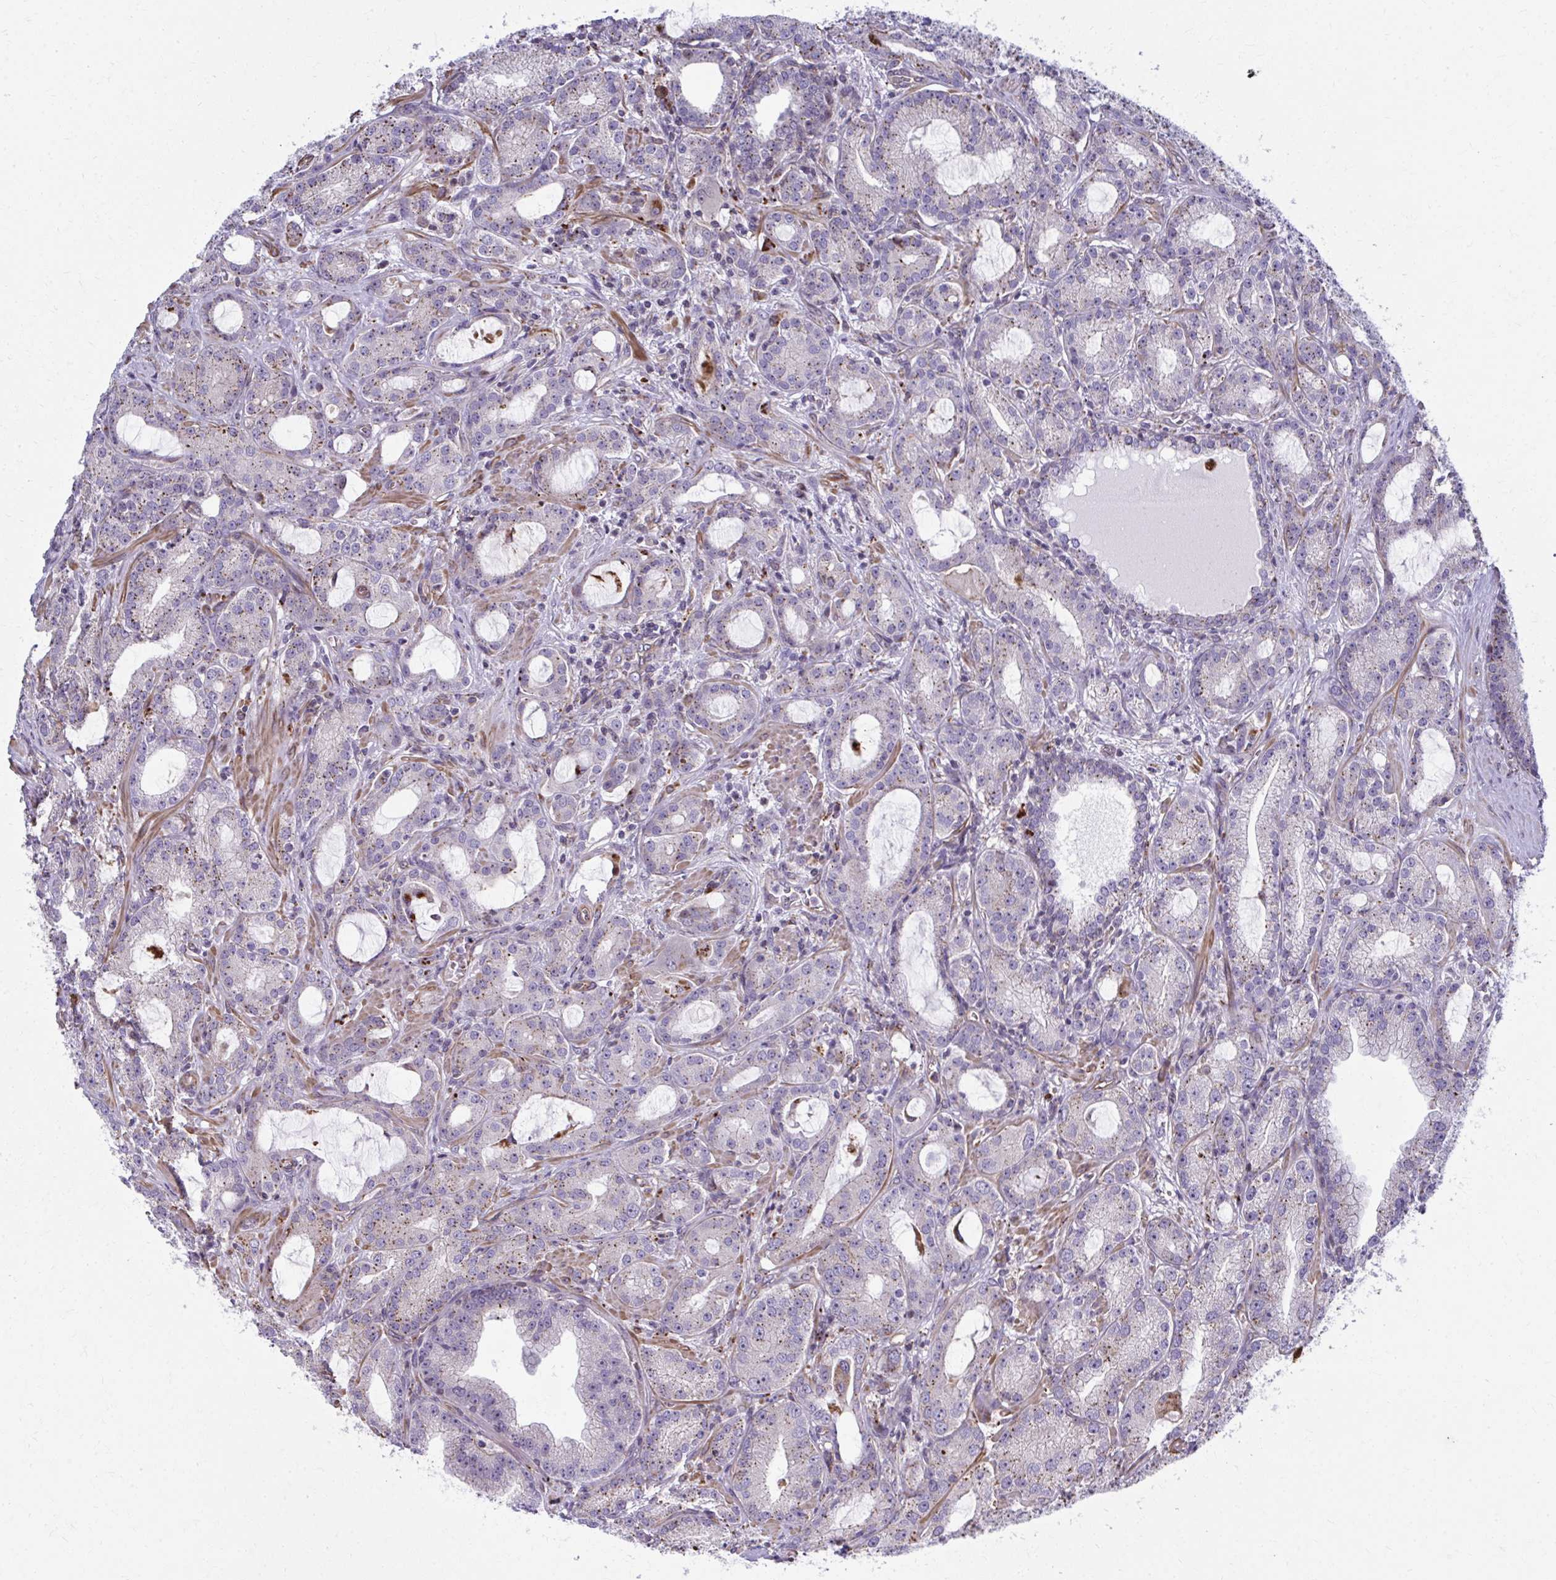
{"staining": {"intensity": "moderate", "quantity": "25%-75%", "location": "cytoplasmic/membranous"}, "tissue": "prostate cancer", "cell_type": "Tumor cells", "image_type": "cancer", "snomed": [{"axis": "morphology", "description": "Adenocarcinoma, High grade"}, {"axis": "topography", "description": "Prostate"}], "caption": "The histopathology image shows immunohistochemical staining of prostate cancer (high-grade adenocarcinoma). There is moderate cytoplasmic/membranous positivity is present in approximately 25%-75% of tumor cells.", "gene": "LRRC4B", "patient": {"sex": "male", "age": 65}}